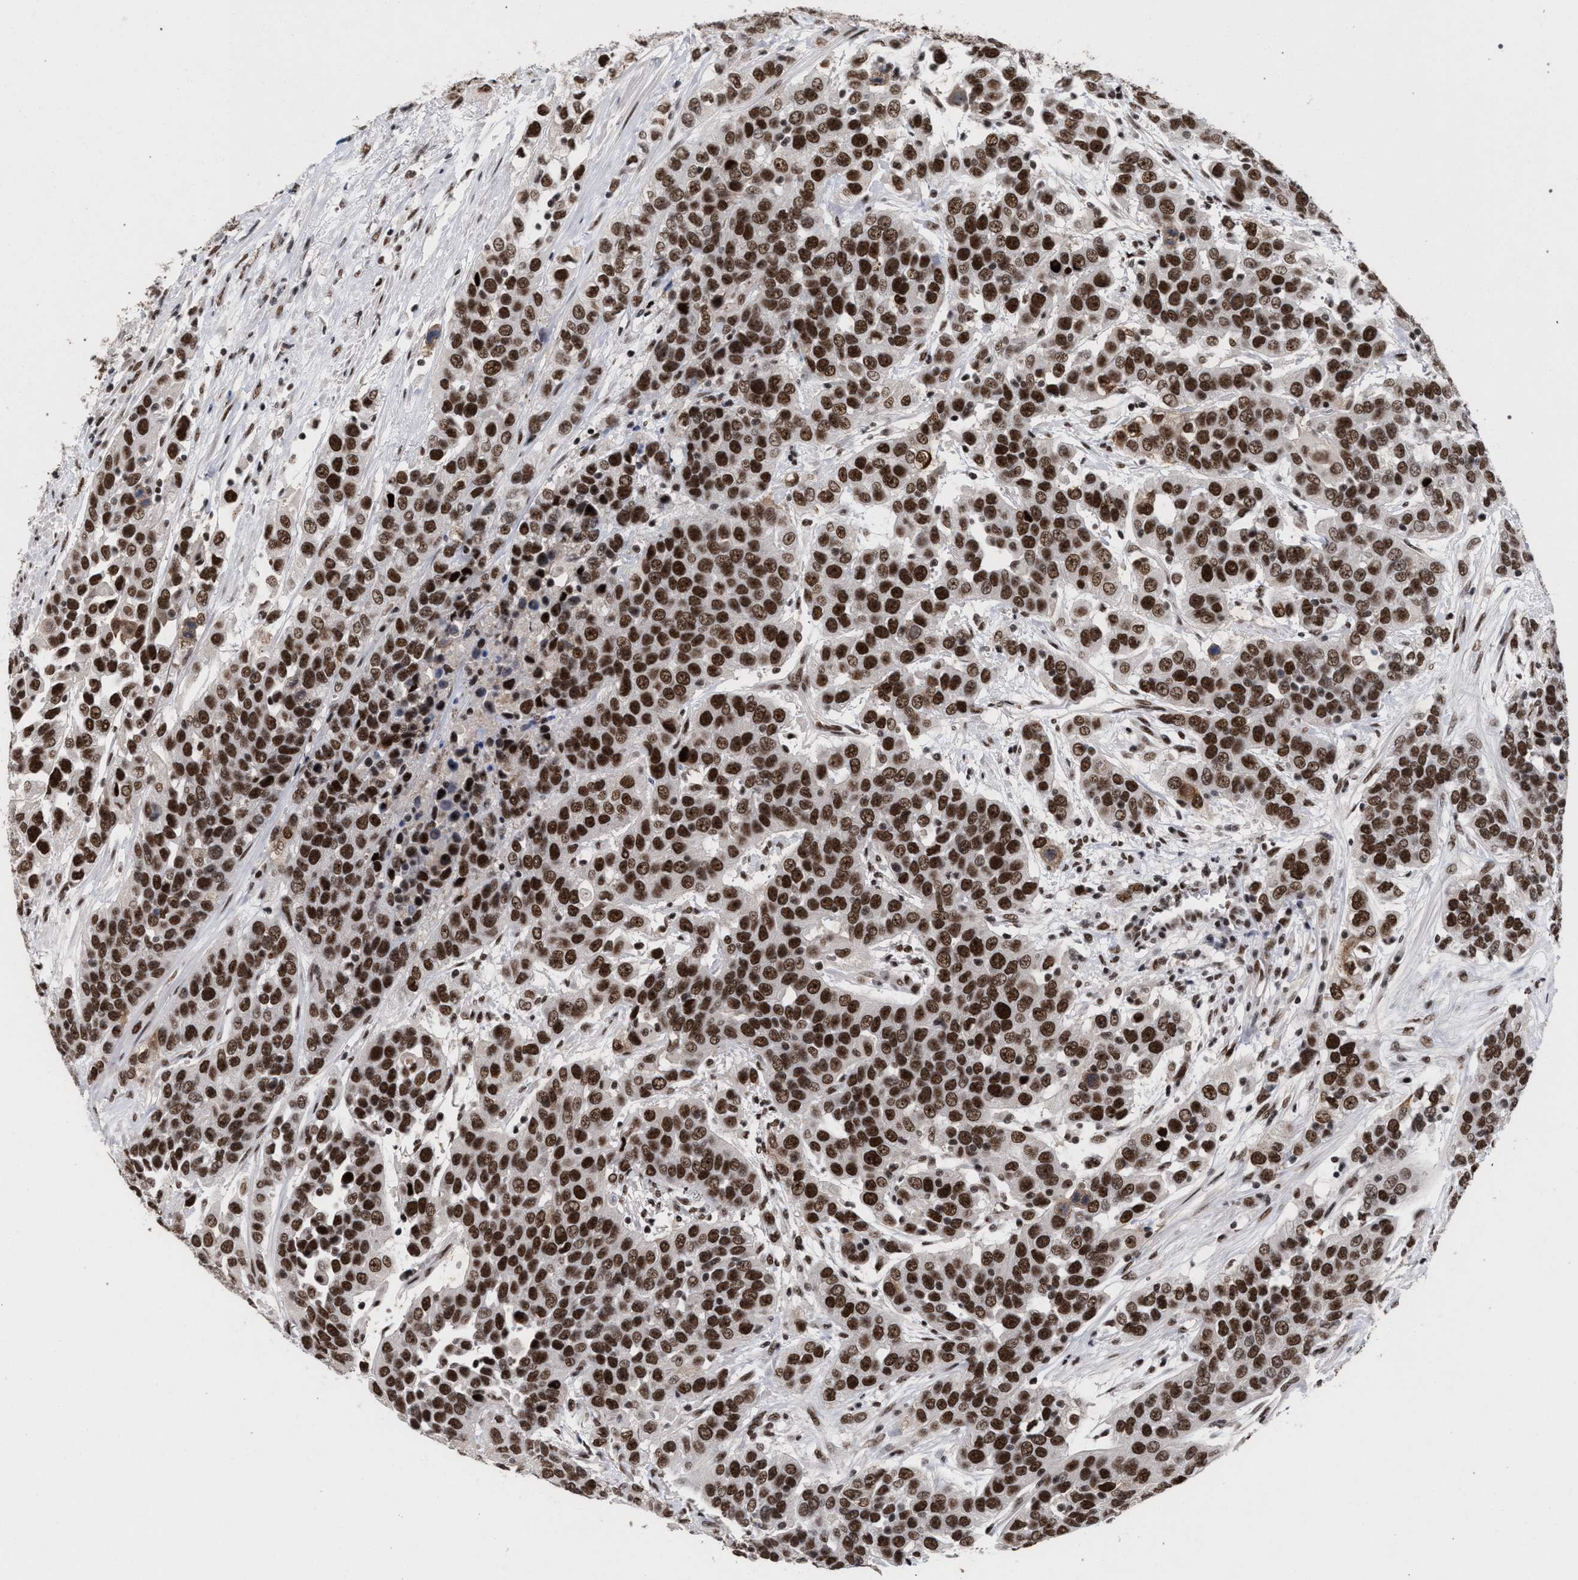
{"staining": {"intensity": "strong", "quantity": ">75%", "location": "nuclear"}, "tissue": "urothelial cancer", "cell_type": "Tumor cells", "image_type": "cancer", "snomed": [{"axis": "morphology", "description": "Urothelial carcinoma, High grade"}, {"axis": "topography", "description": "Urinary bladder"}], "caption": "High-grade urothelial carcinoma tissue reveals strong nuclear positivity in about >75% of tumor cells (DAB IHC with brightfield microscopy, high magnification).", "gene": "SCAF4", "patient": {"sex": "female", "age": 80}}